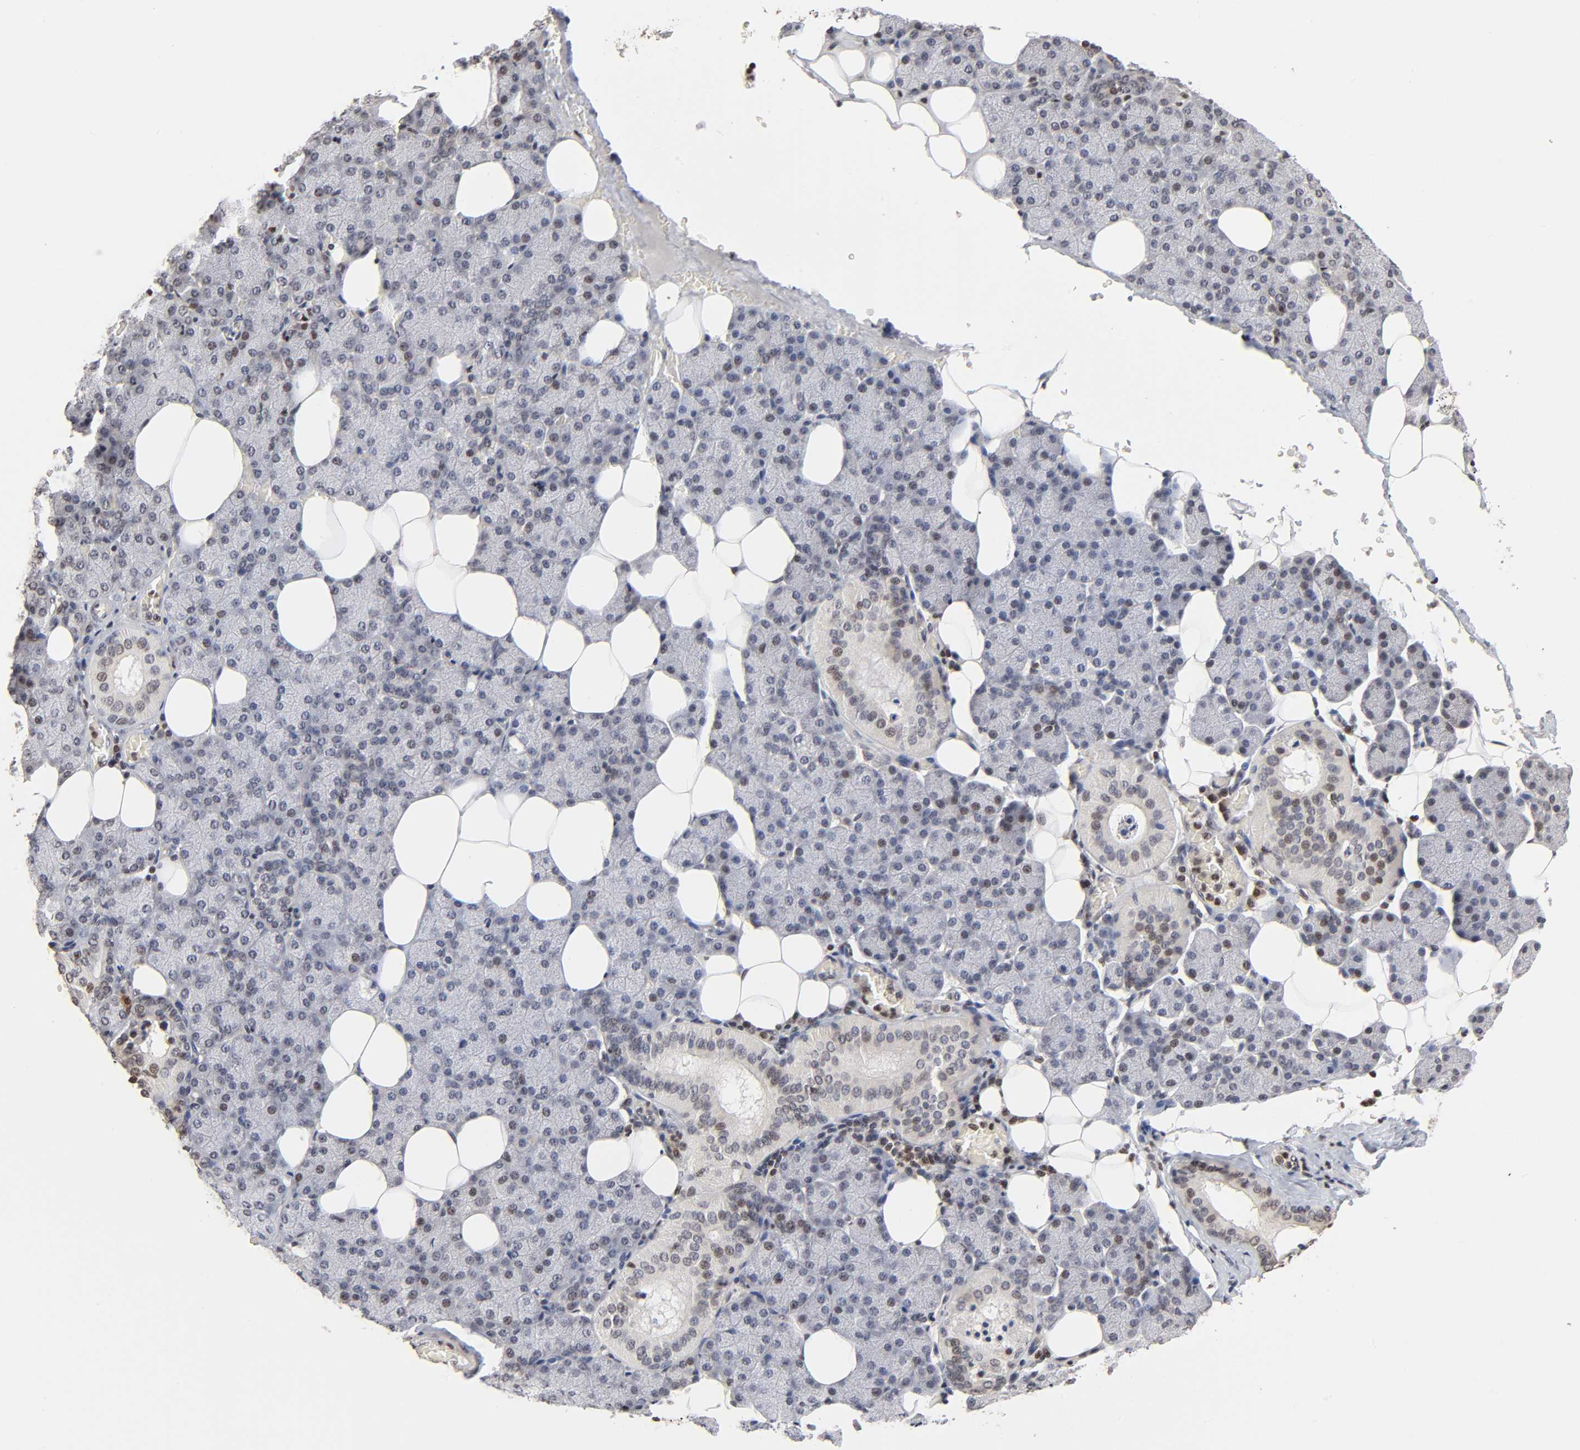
{"staining": {"intensity": "weak", "quantity": "25%-75%", "location": "nuclear"}, "tissue": "salivary gland", "cell_type": "Glandular cells", "image_type": "normal", "snomed": [{"axis": "morphology", "description": "Normal tissue, NOS"}, {"axis": "topography", "description": "Lymph node"}, {"axis": "topography", "description": "Salivary gland"}], "caption": "Protein analysis of normal salivary gland demonstrates weak nuclear staining in approximately 25%-75% of glandular cells.", "gene": "ZNF473", "patient": {"sex": "male", "age": 8}}